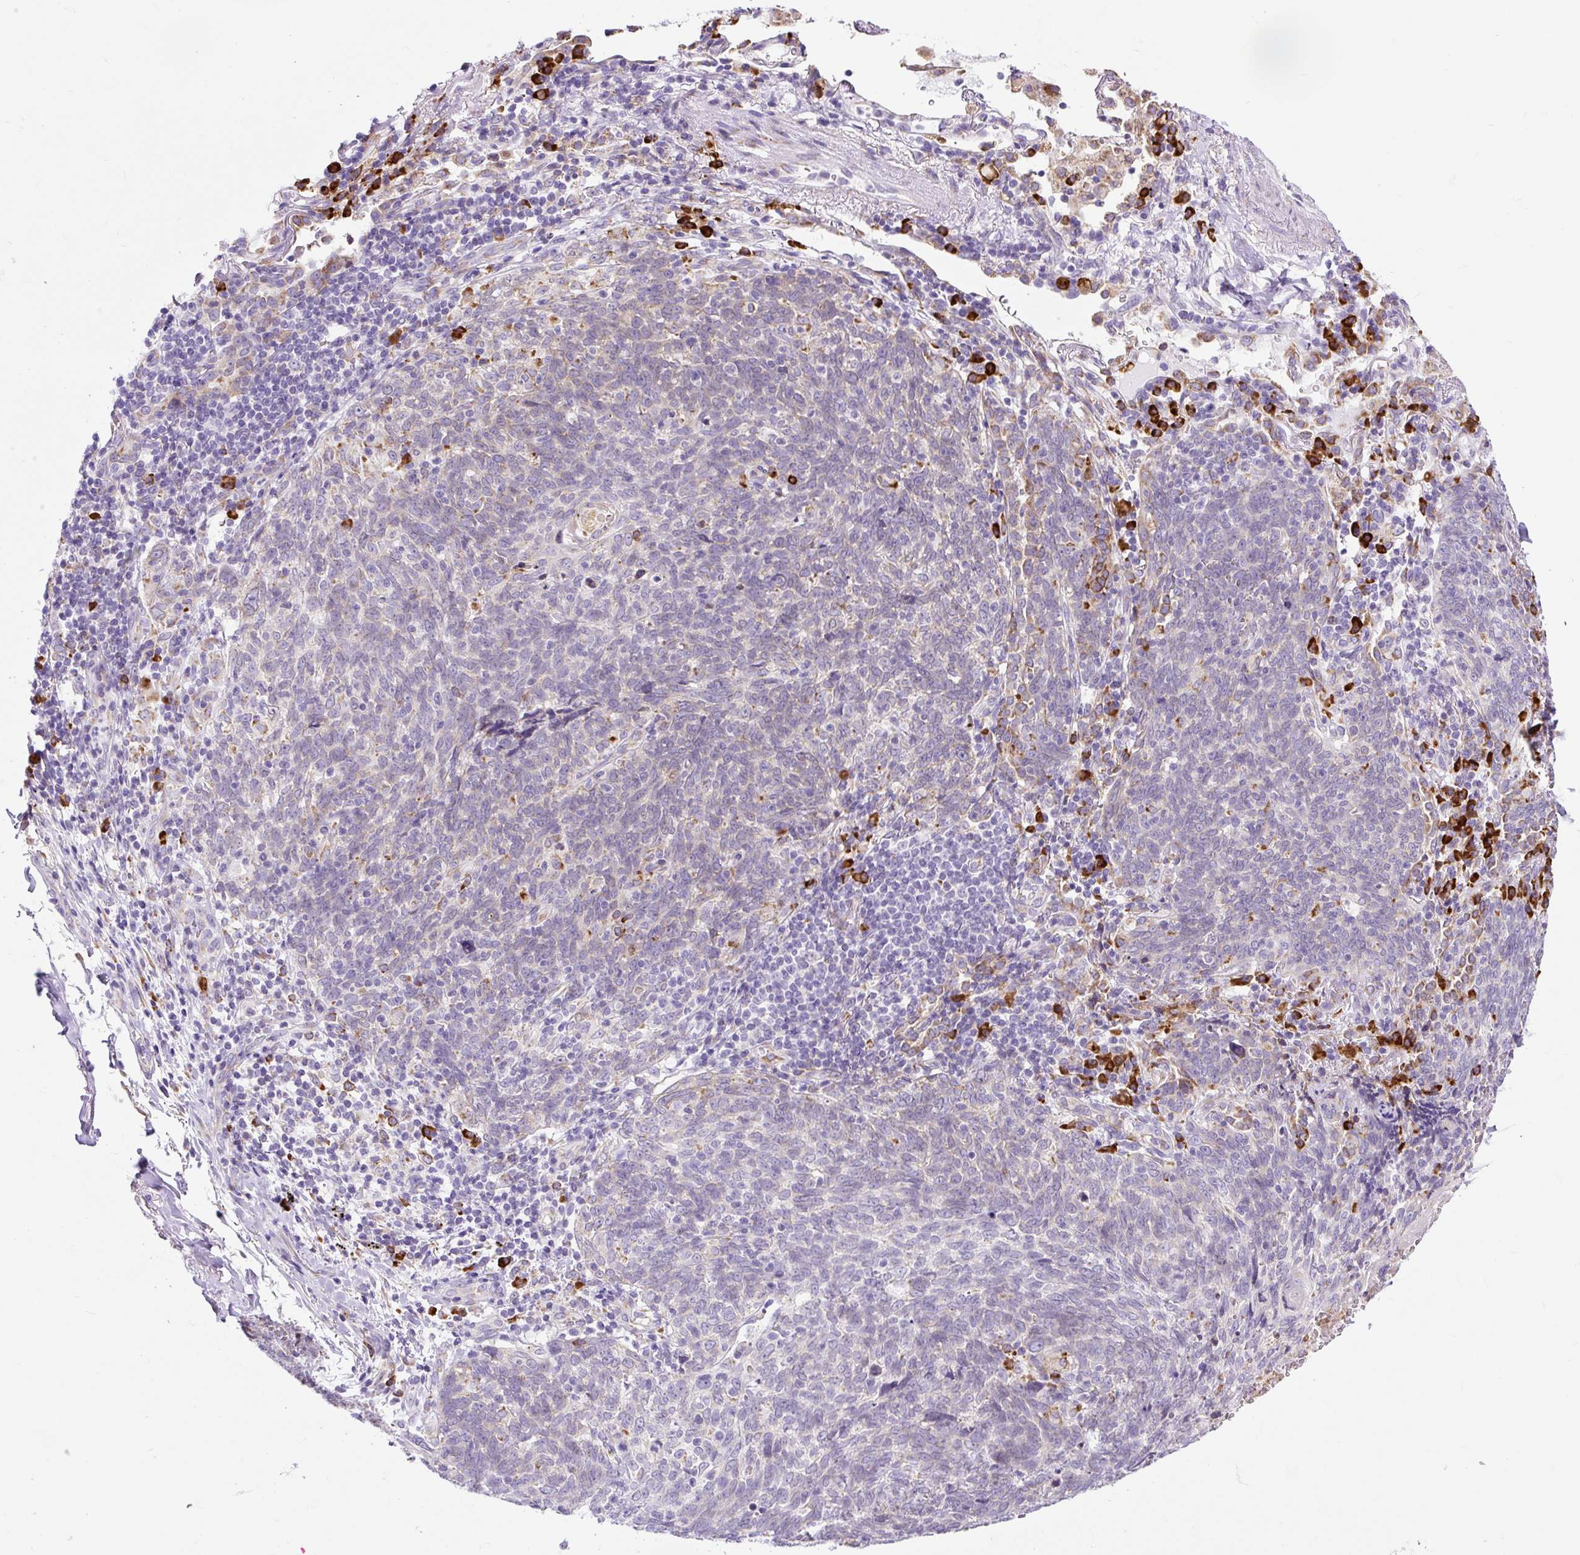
{"staining": {"intensity": "negative", "quantity": "none", "location": "none"}, "tissue": "lung cancer", "cell_type": "Tumor cells", "image_type": "cancer", "snomed": [{"axis": "morphology", "description": "Squamous cell carcinoma, NOS"}, {"axis": "topography", "description": "Lung"}], "caption": "An IHC image of squamous cell carcinoma (lung) is shown. There is no staining in tumor cells of squamous cell carcinoma (lung).", "gene": "DDOST", "patient": {"sex": "female", "age": 72}}